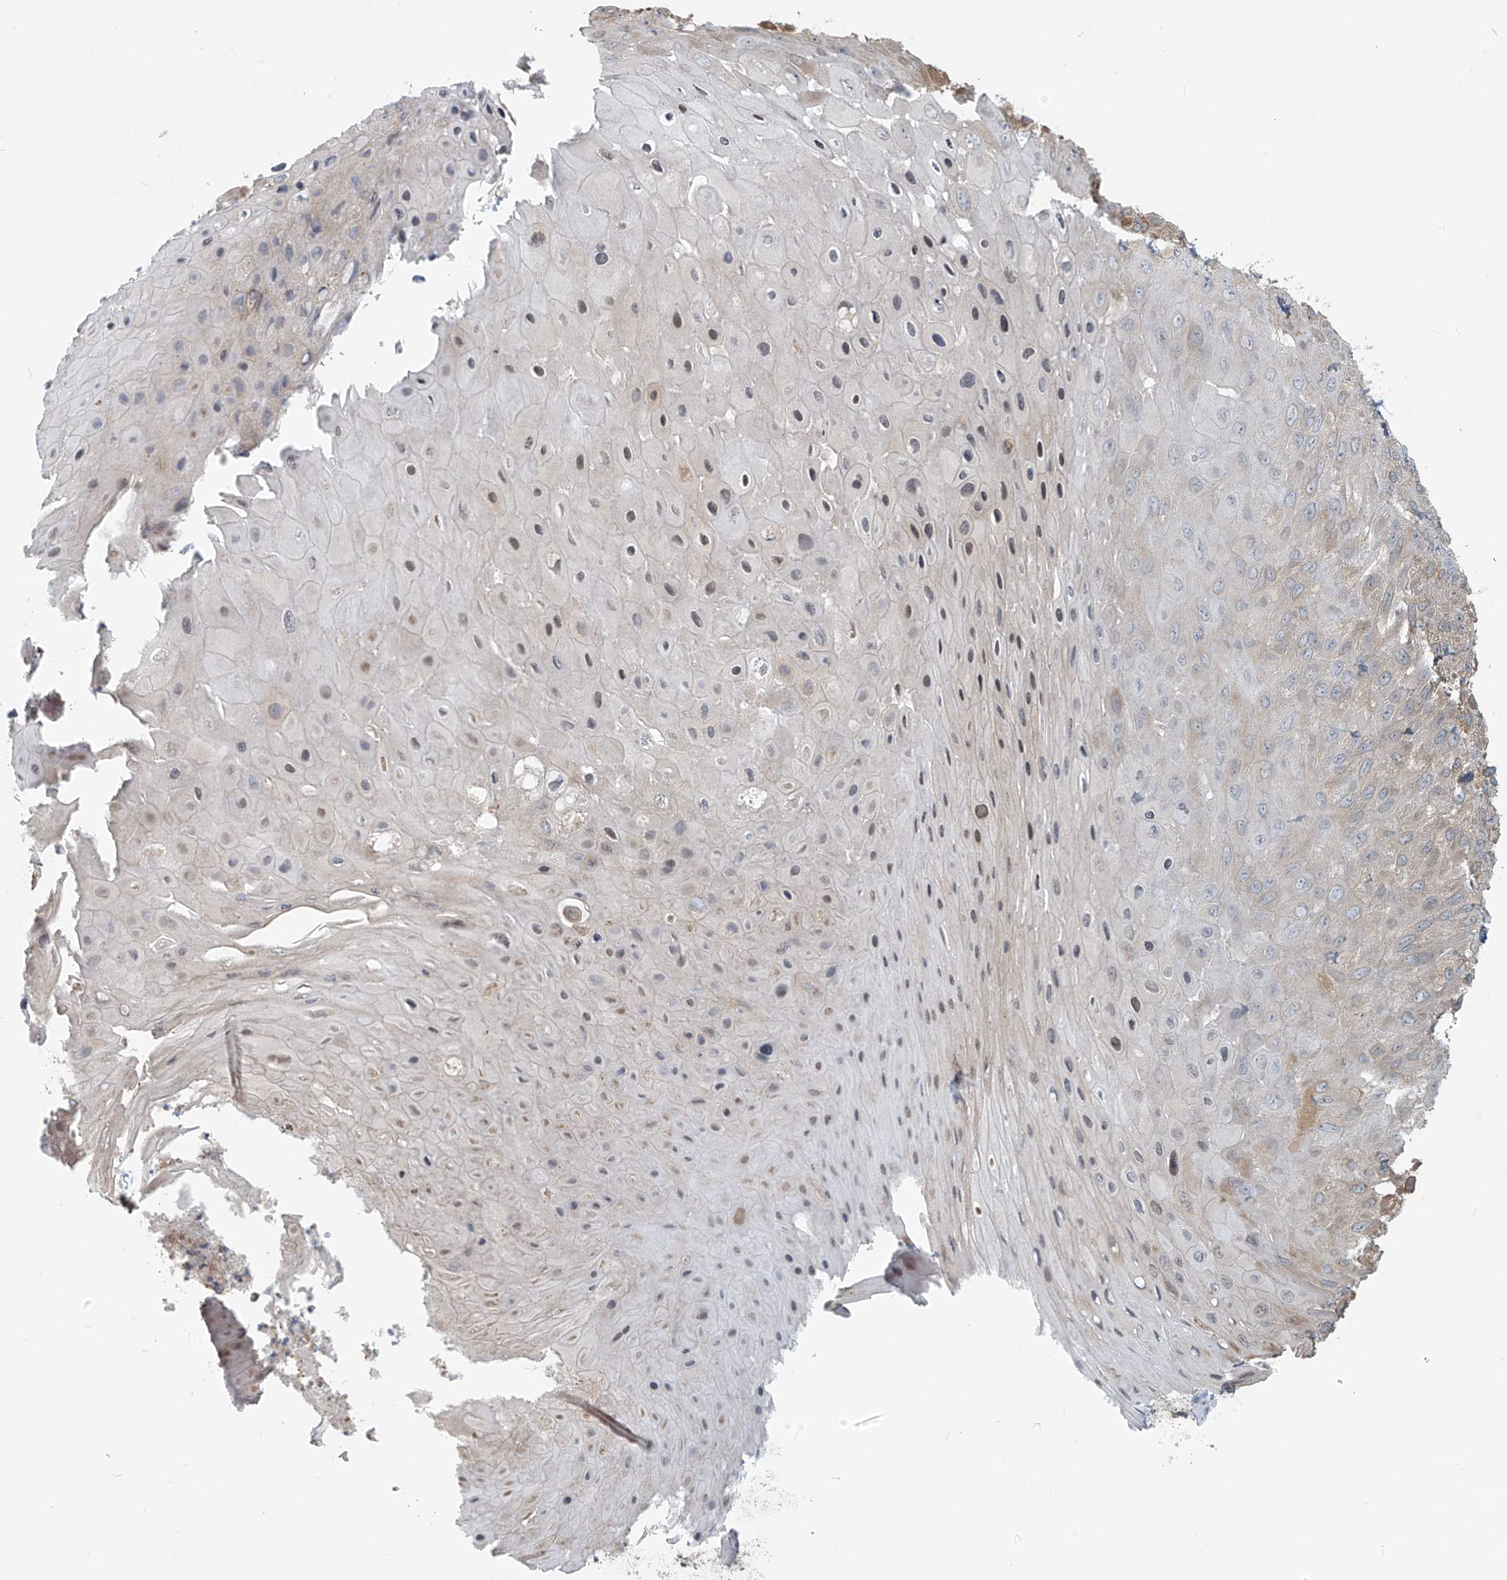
{"staining": {"intensity": "moderate", "quantity": "25%-75%", "location": "cytoplasmic/membranous"}, "tissue": "skin cancer", "cell_type": "Tumor cells", "image_type": "cancer", "snomed": [{"axis": "morphology", "description": "Squamous cell carcinoma, NOS"}, {"axis": "topography", "description": "Skin"}], "caption": "Human skin squamous cell carcinoma stained with a protein marker exhibits moderate staining in tumor cells.", "gene": "KATNIP", "patient": {"sex": "female", "age": 88}}